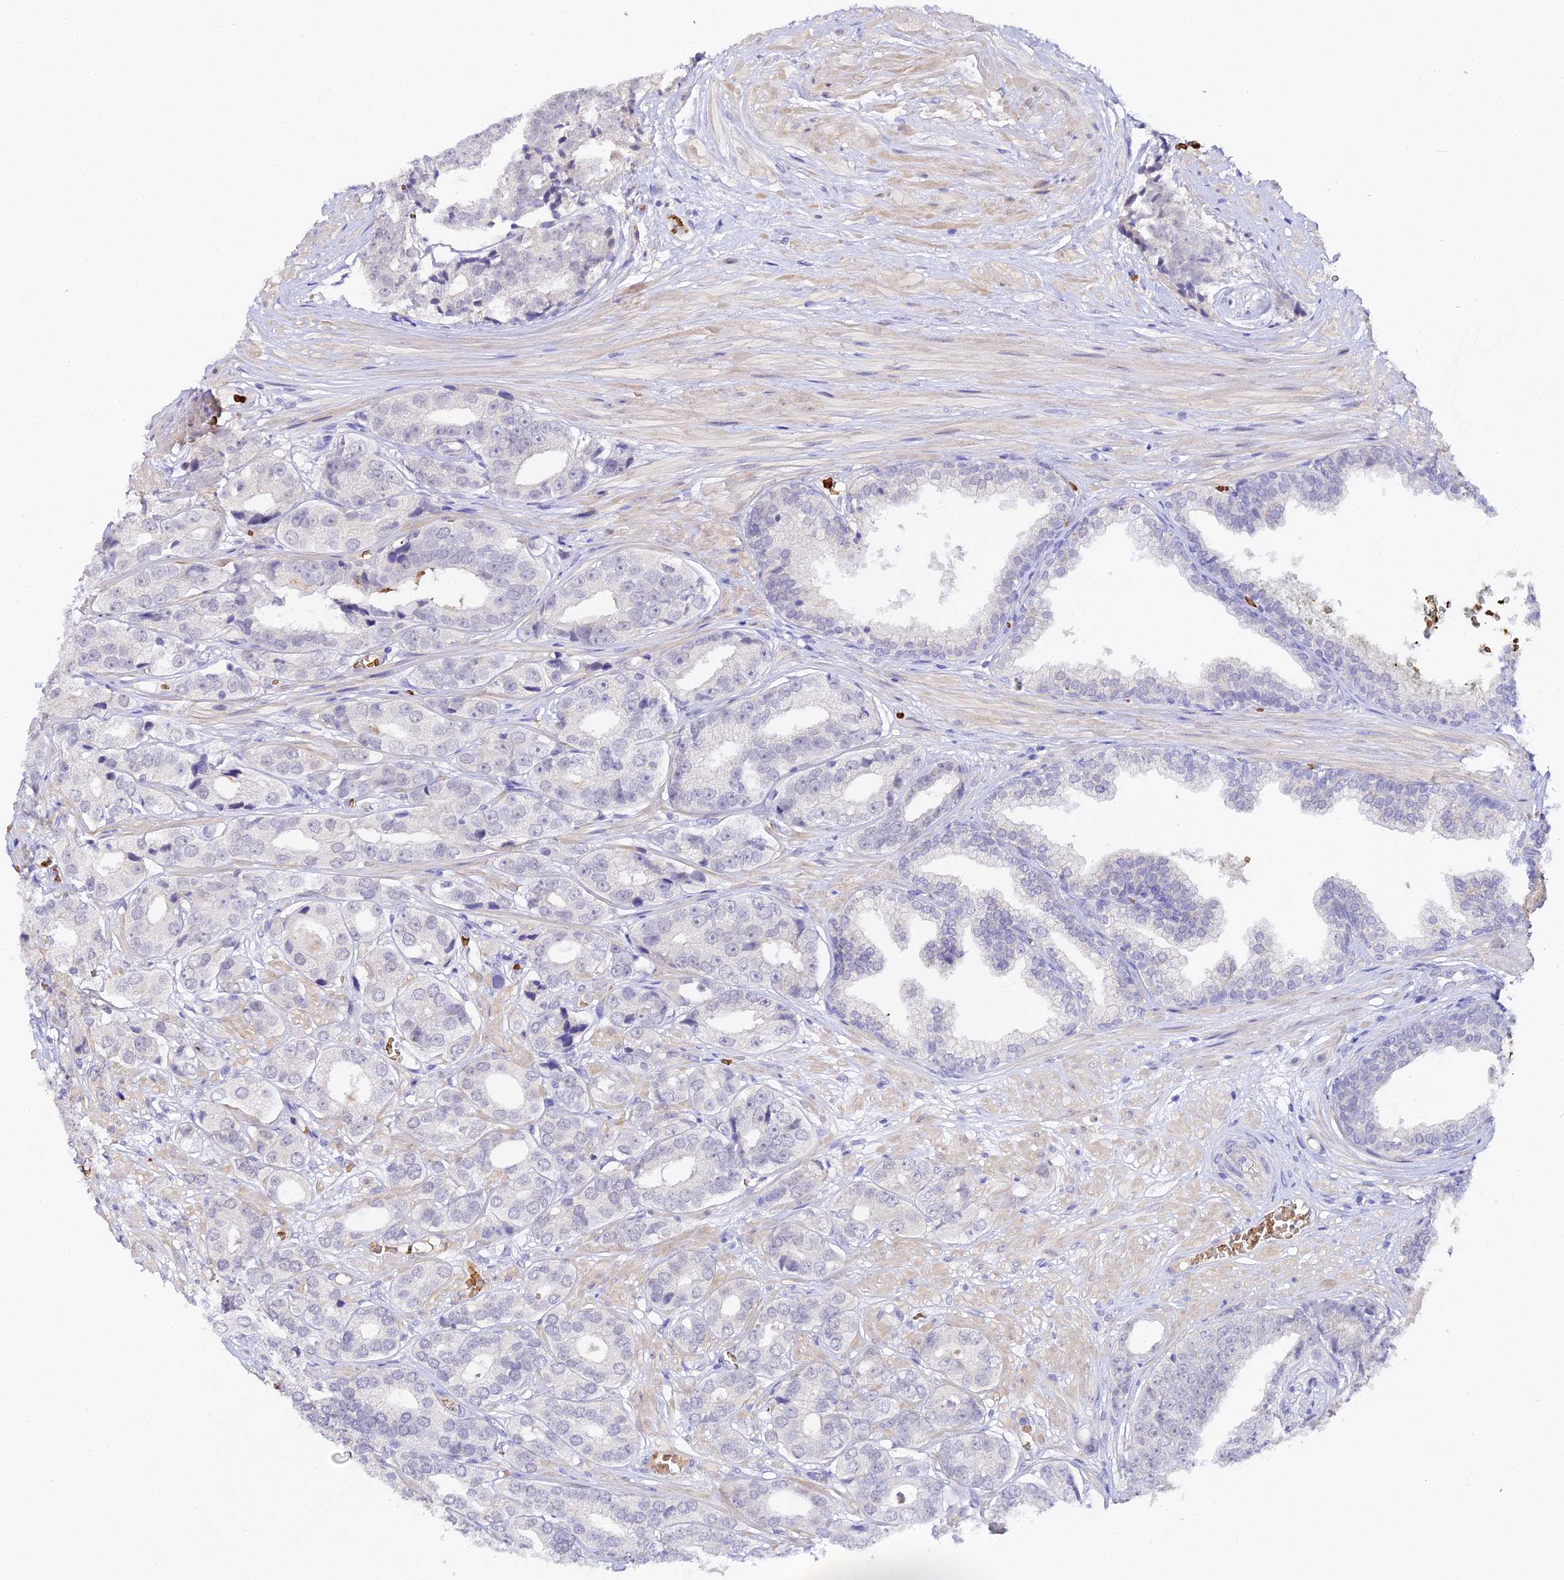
{"staining": {"intensity": "negative", "quantity": "none", "location": "none"}, "tissue": "prostate cancer", "cell_type": "Tumor cells", "image_type": "cancer", "snomed": [{"axis": "morphology", "description": "Adenocarcinoma, High grade"}, {"axis": "topography", "description": "Prostate"}], "caption": "IHC histopathology image of neoplastic tissue: prostate high-grade adenocarcinoma stained with DAB demonstrates no significant protein positivity in tumor cells.", "gene": "CFAP45", "patient": {"sex": "male", "age": 71}}